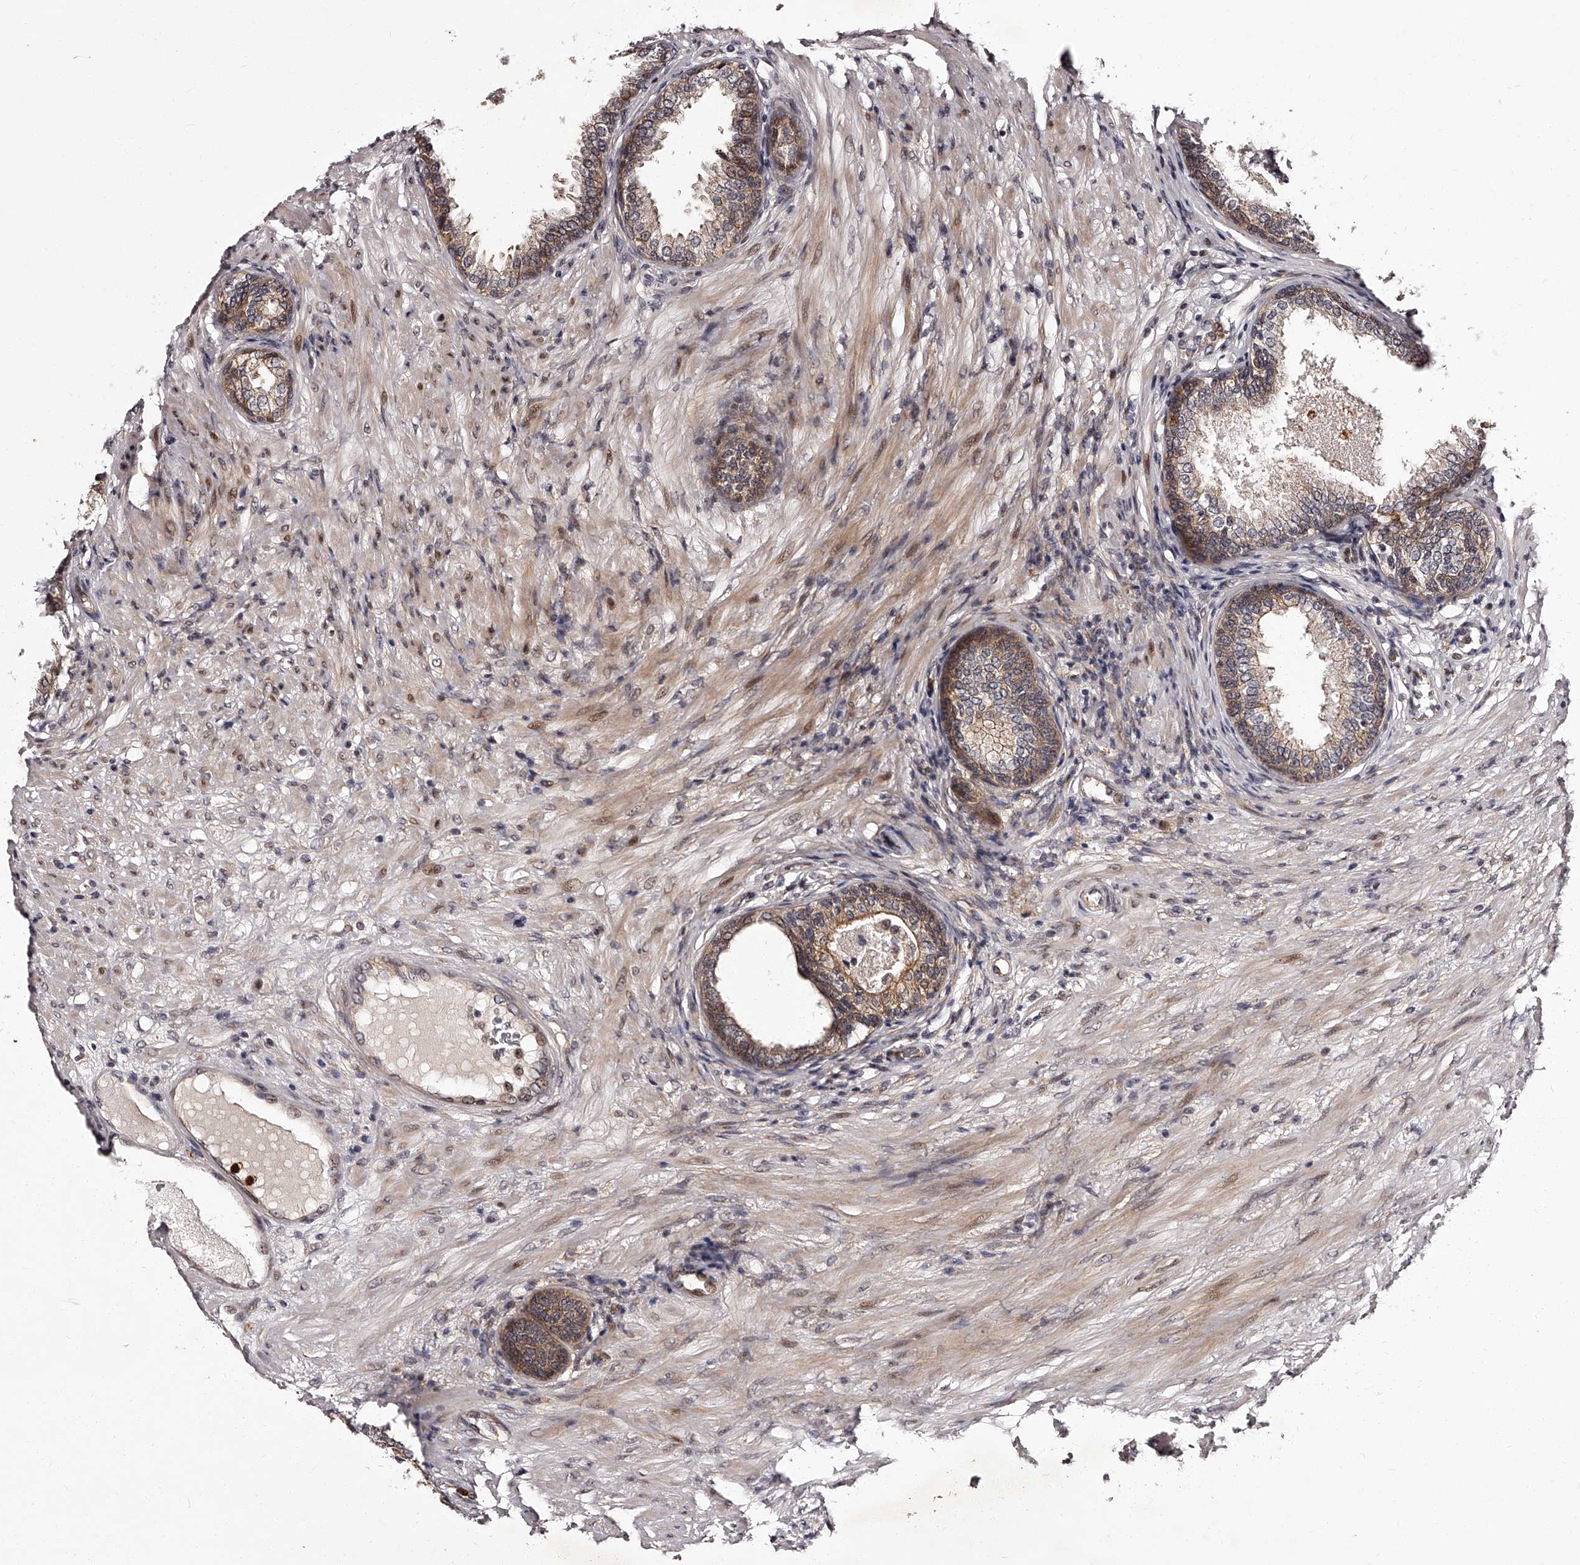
{"staining": {"intensity": "moderate", "quantity": ">75%", "location": "cytoplasmic/membranous"}, "tissue": "prostate", "cell_type": "Glandular cells", "image_type": "normal", "snomed": [{"axis": "morphology", "description": "Normal tissue, NOS"}, {"axis": "topography", "description": "Prostate"}], "caption": "Benign prostate demonstrates moderate cytoplasmic/membranous staining in about >75% of glandular cells, visualized by immunohistochemistry.", "gene": "RSC1A1", "patient": {"sex": "male", "age": 76}}